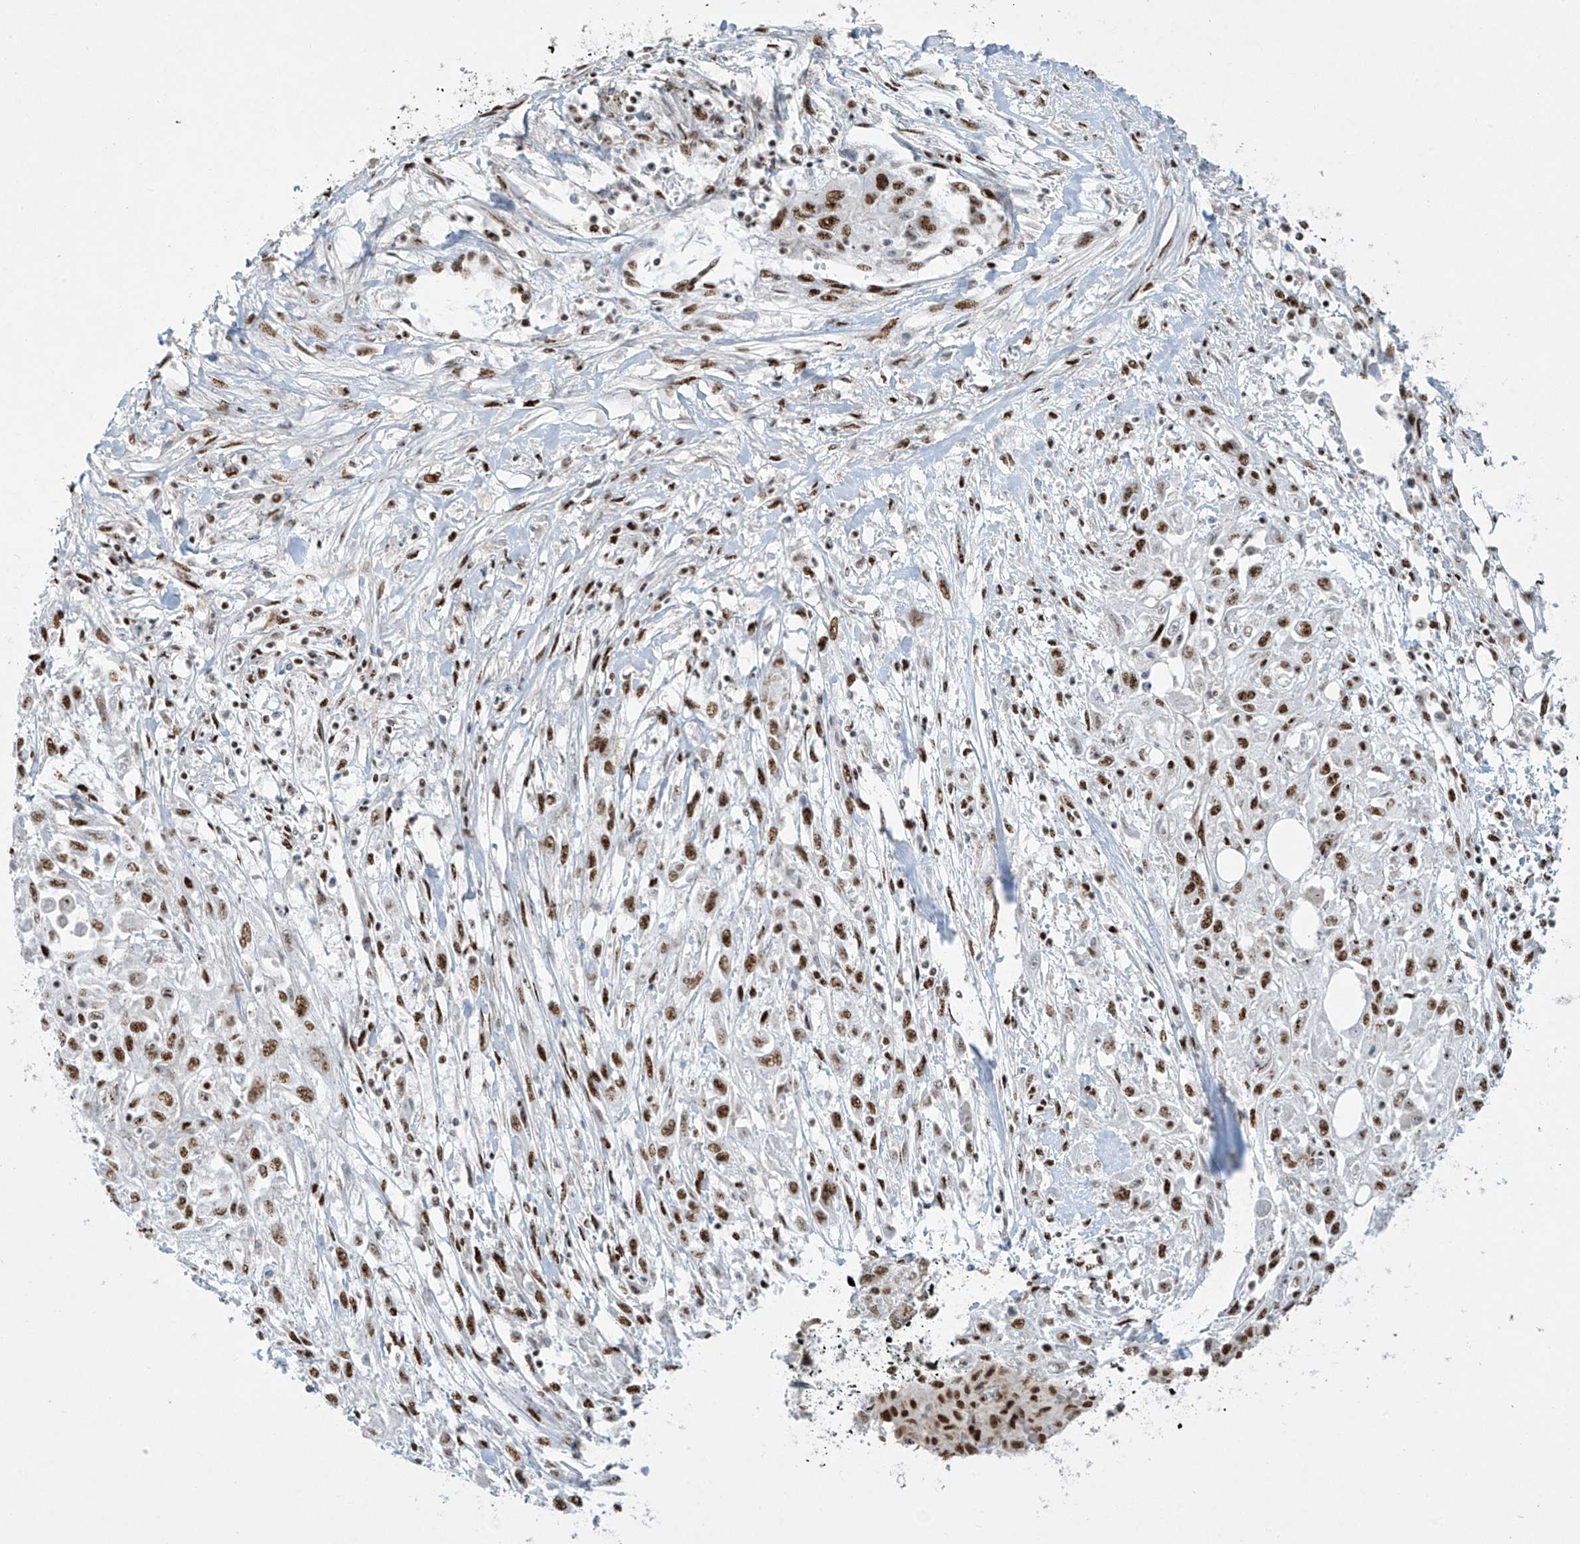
{"staining": {"intensity": "strong", "quantity": ">75%", "location": "nuclear"}, "tissue": "skin cancer", "cell_type": "Tumor cells", "image_type": "cancer", "snomed": [{"axis": "morphology", "description": "Squamous cell carcinoma, NOS"}, {"axis": "morphology", "description": "Squamous cell carcinoma, metastatic, NOS"}, {"axis": "topography", "description": "Skin"}, {"axis": "topography", "description": "Lymph node"}], "caption": "Human skin metastatic squamous cell carcinoma stained with a brown dye demonstrates strong nuclear positive staining in approximately >75% of tumor cells.", "gene": "MS4A6A", "patient": {"sex": "male", "age": 75}}